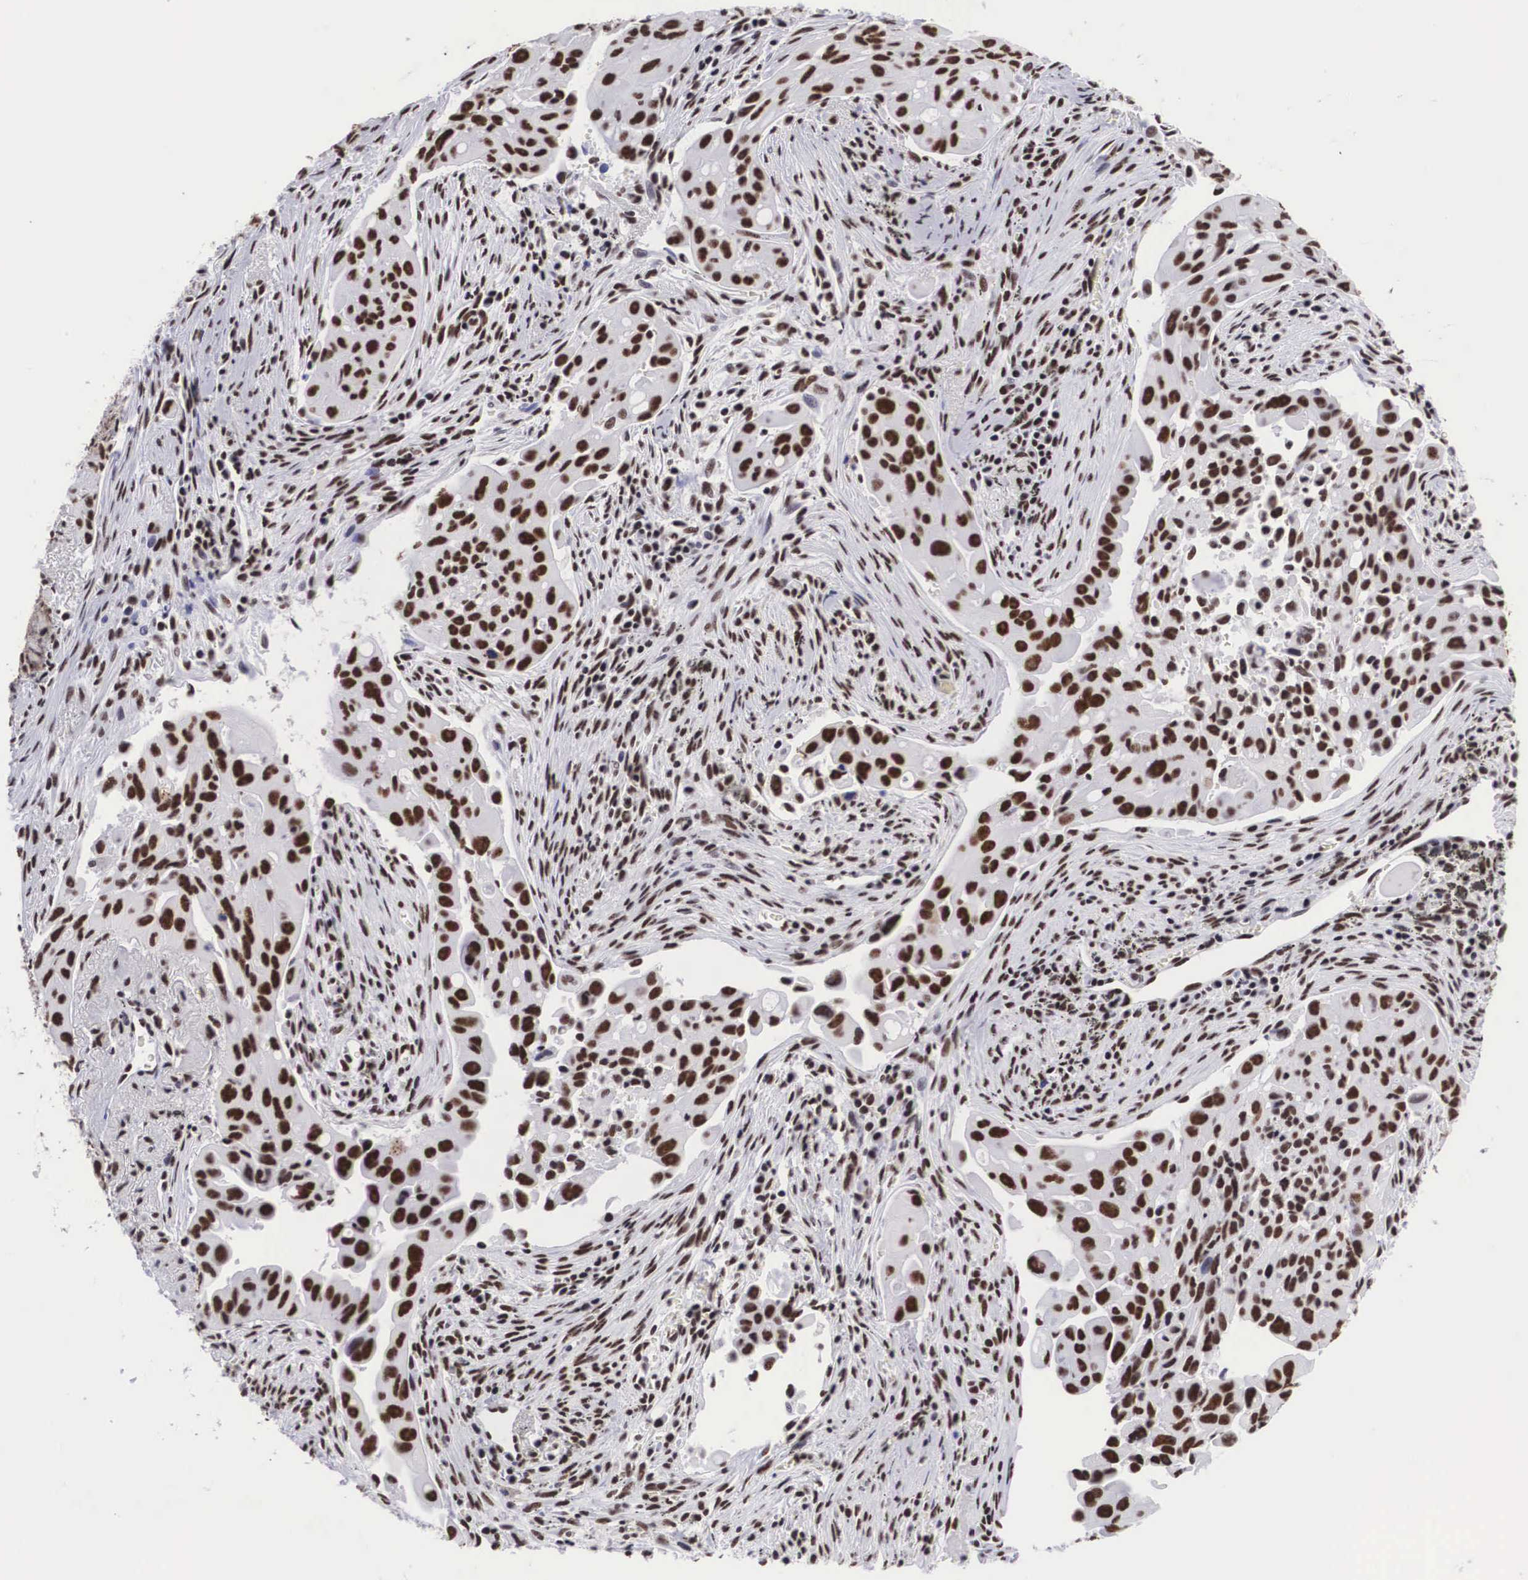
{"staining": {"intensity": "moderate", "quantity": ">75%", "location": "nuclear"}, "tissue": "lung cancer", "cell_type": "Tumor cells", "image_type": "cancer", "snomed": [{"axis": "morphology", "description": "Adenocarcinoma, NOS"}, {"axis": "topography", "description": "Lung"}], "caption": "DAB immunohistochemical staining of human adenocarcinoma (lung) exhibits moderate nuclear protein positivity in about >75% of tumor cells.", "gene": "SF3A1", "patient": {"sex": "male", "age": 68}}